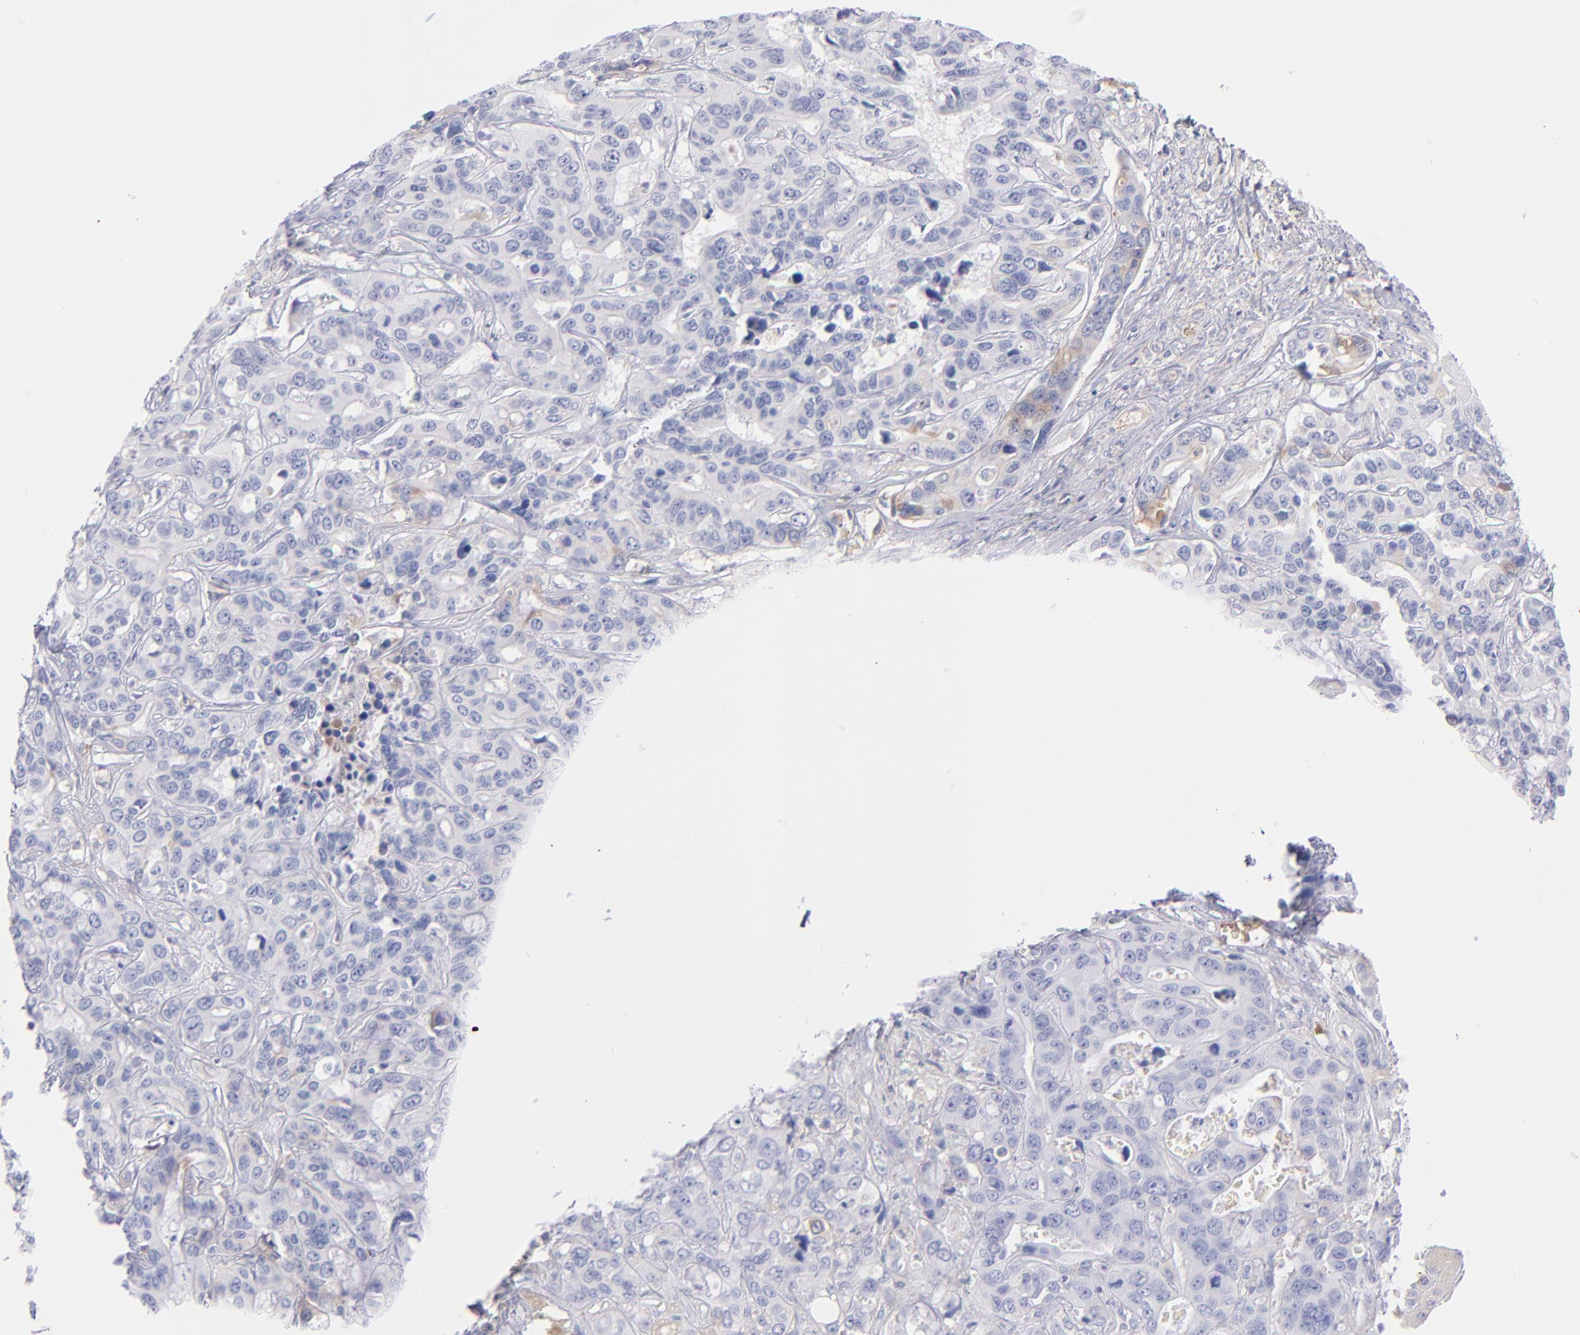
{"staining": {"intensity": "weak", "quantity": "<25%", "location": "cytoplasmic/membranous"}, "tissue": "liver cancer", "cell_type": "Tumor cells", "image_type": "cancer", "snomed": [{"axis": "morphology", "description": "Cholangiocarcinoma"}, {"axis": "topography", "description": "Liver"}], "caption": "Protein analysis of liver cancer (cholangiocarcinoma) reveals no significant staining in tumor cells.", "gene": "HP", "patient": {"sex": "female", "age": 65}}